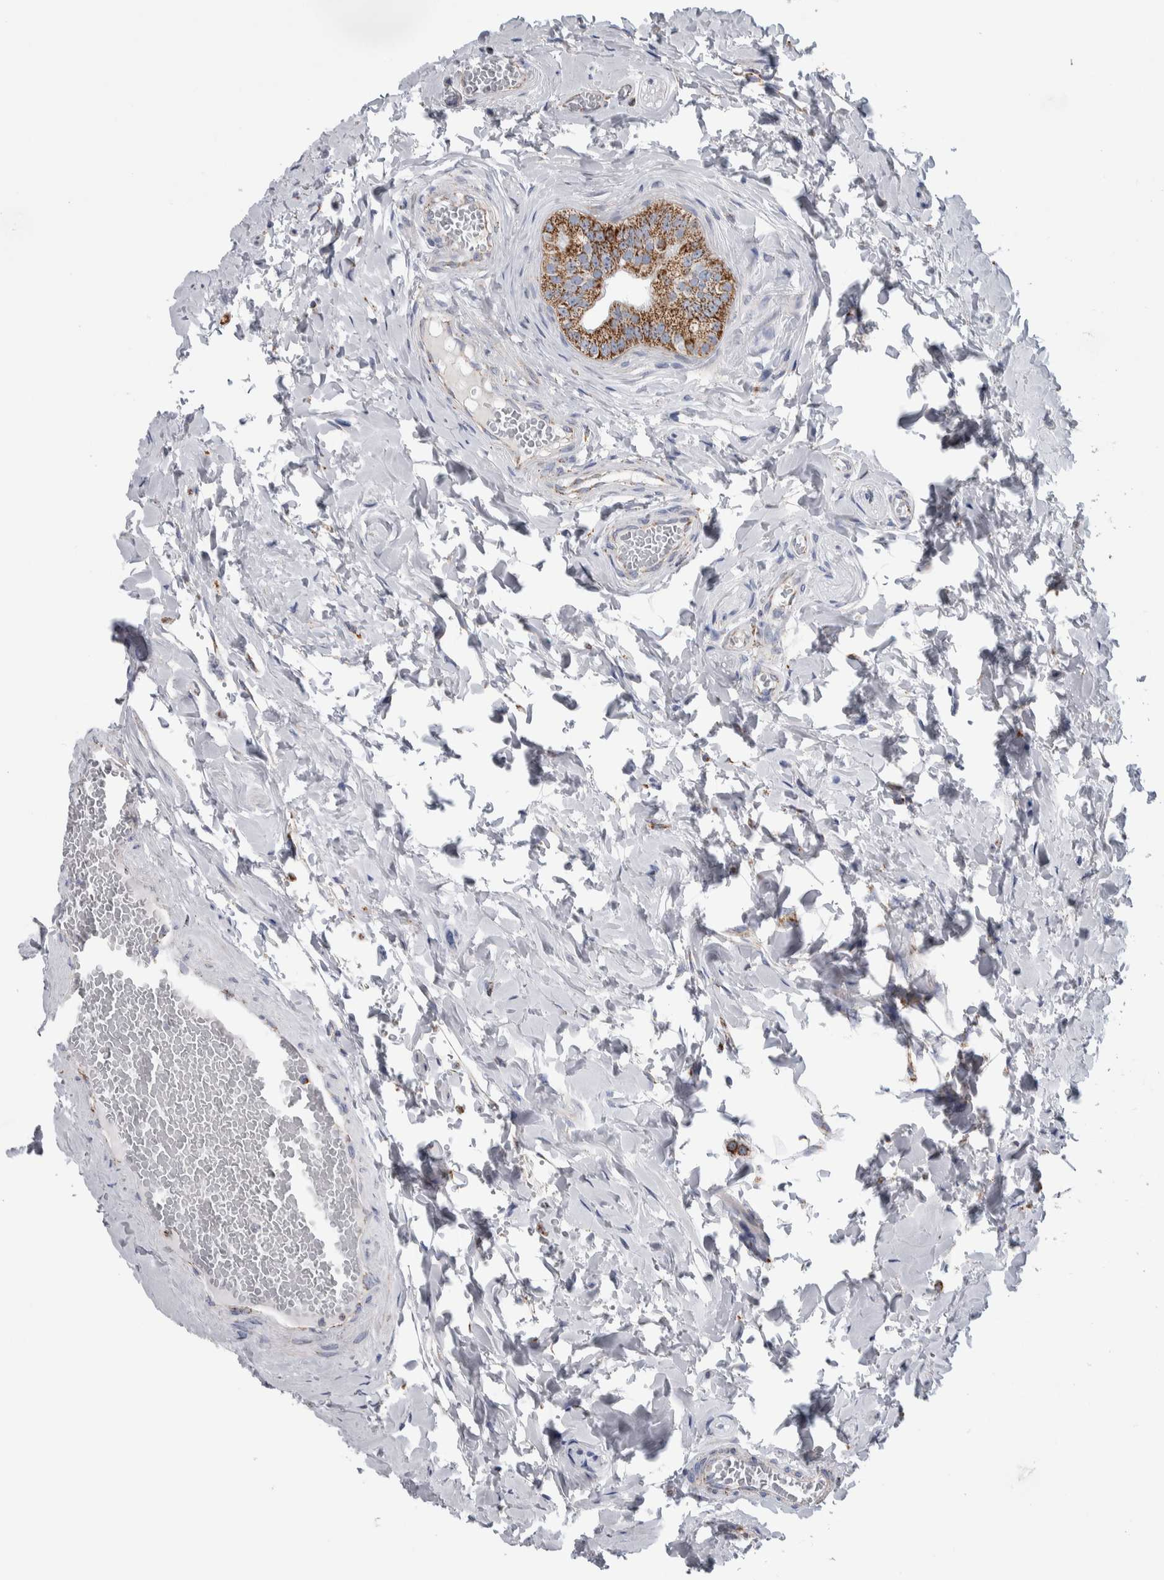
{"staining": {"intensity": "moderate", "quantity": "<25%", "location": "cytoplasmic/membranous"}, "tissue": "epididymis", "cell_type": "Glandular cells", "image_type": "normal", "snomed": [{"axis": "morphology", "description": "Normal tissue, NOS"}, {"axis": "topography", "description": "Testis"}, {"axis": "topography", "description": "Epididymis"}], "caption": "The image exhibits immunohistochemical staining of benign epididymis. There is moderate cytoplasmic/membranous positivity is seen in about <25% of glandular cells.", "gene": "ETFA", "patient": {"sex": "male", "age": 36}}